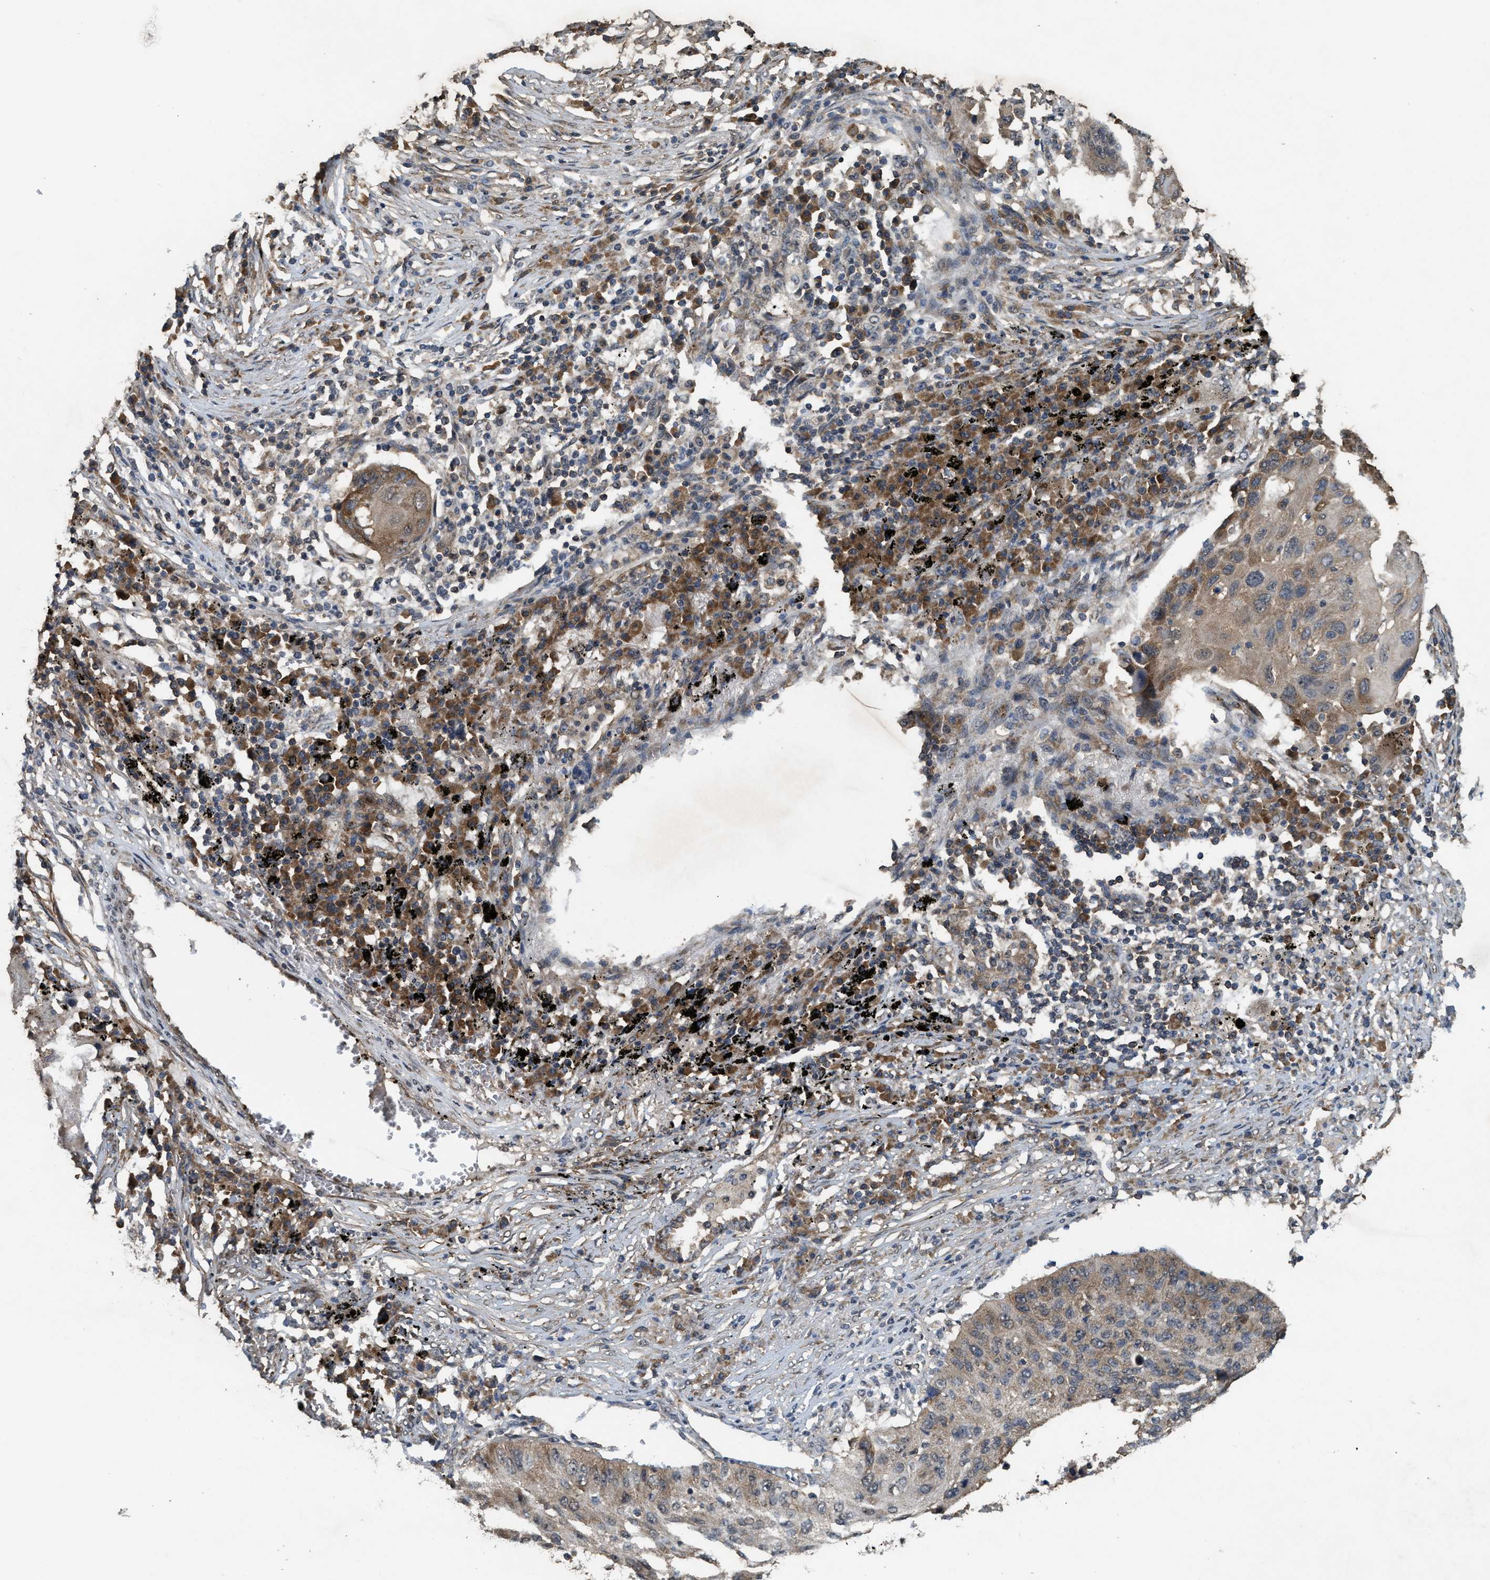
{"staining": {"intensity": "moderate", "quantity": ">75%", "location": "cytoplasmic/membranous"}, "tissue": "lung cancer", "cell_type": "Tumor cells", "image_type": "cancer", "snomed": [{"axis": "morphology", "description": "Squamous cell carcinoma, NOS"}, {"axis": "topography", "description": "Lung"}], "caption": "Immunohistochemistry (DAB) staining of human lung cancer exhibits moderate cytoplasmic/membranous protein expression in about >75% of tumor cells. (IHC, brightfield microscopy, high magnification).", "gene": "ARHGEF5", "patient": {"sex": "female", "age": 63}}